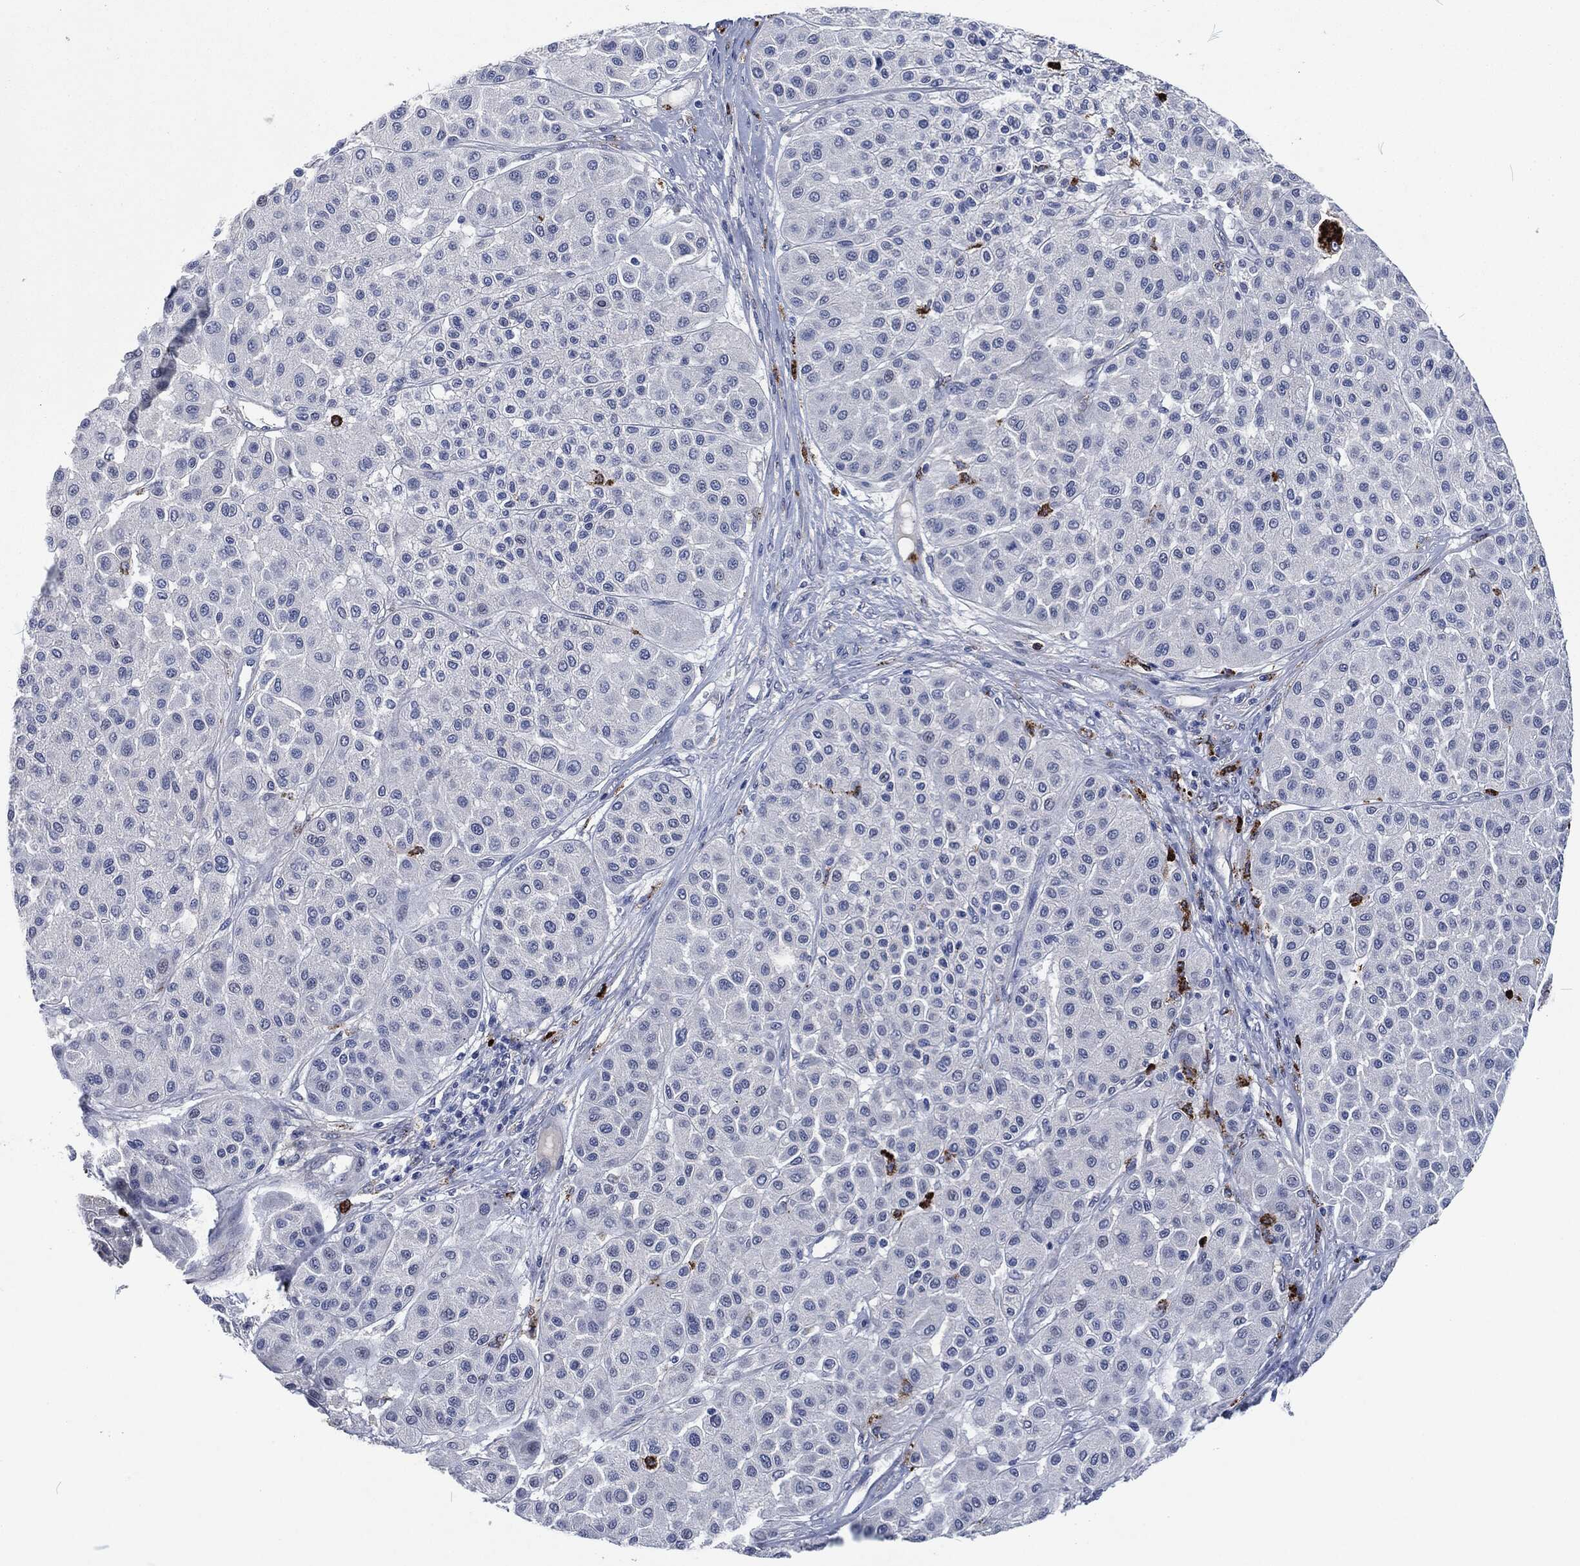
{"staining": {"intensity": "negative", "quantity": "none", "location": "none"}, "tissue": "melanoma", "cell_type": "Tumor cells", "image_type": "cancer", "snomed": [{"axis": "morphology", "description": "Malignant melanoma, Metastatic site"}, {"axis": "topography", "description": "Smooth muscle"}], "caption": "A micrograph of human malignant melanoma (metastatic site) is negative for staining in tumor cells.", "gene": "MPO", "patient": {"sex": "male", "age": 41}}